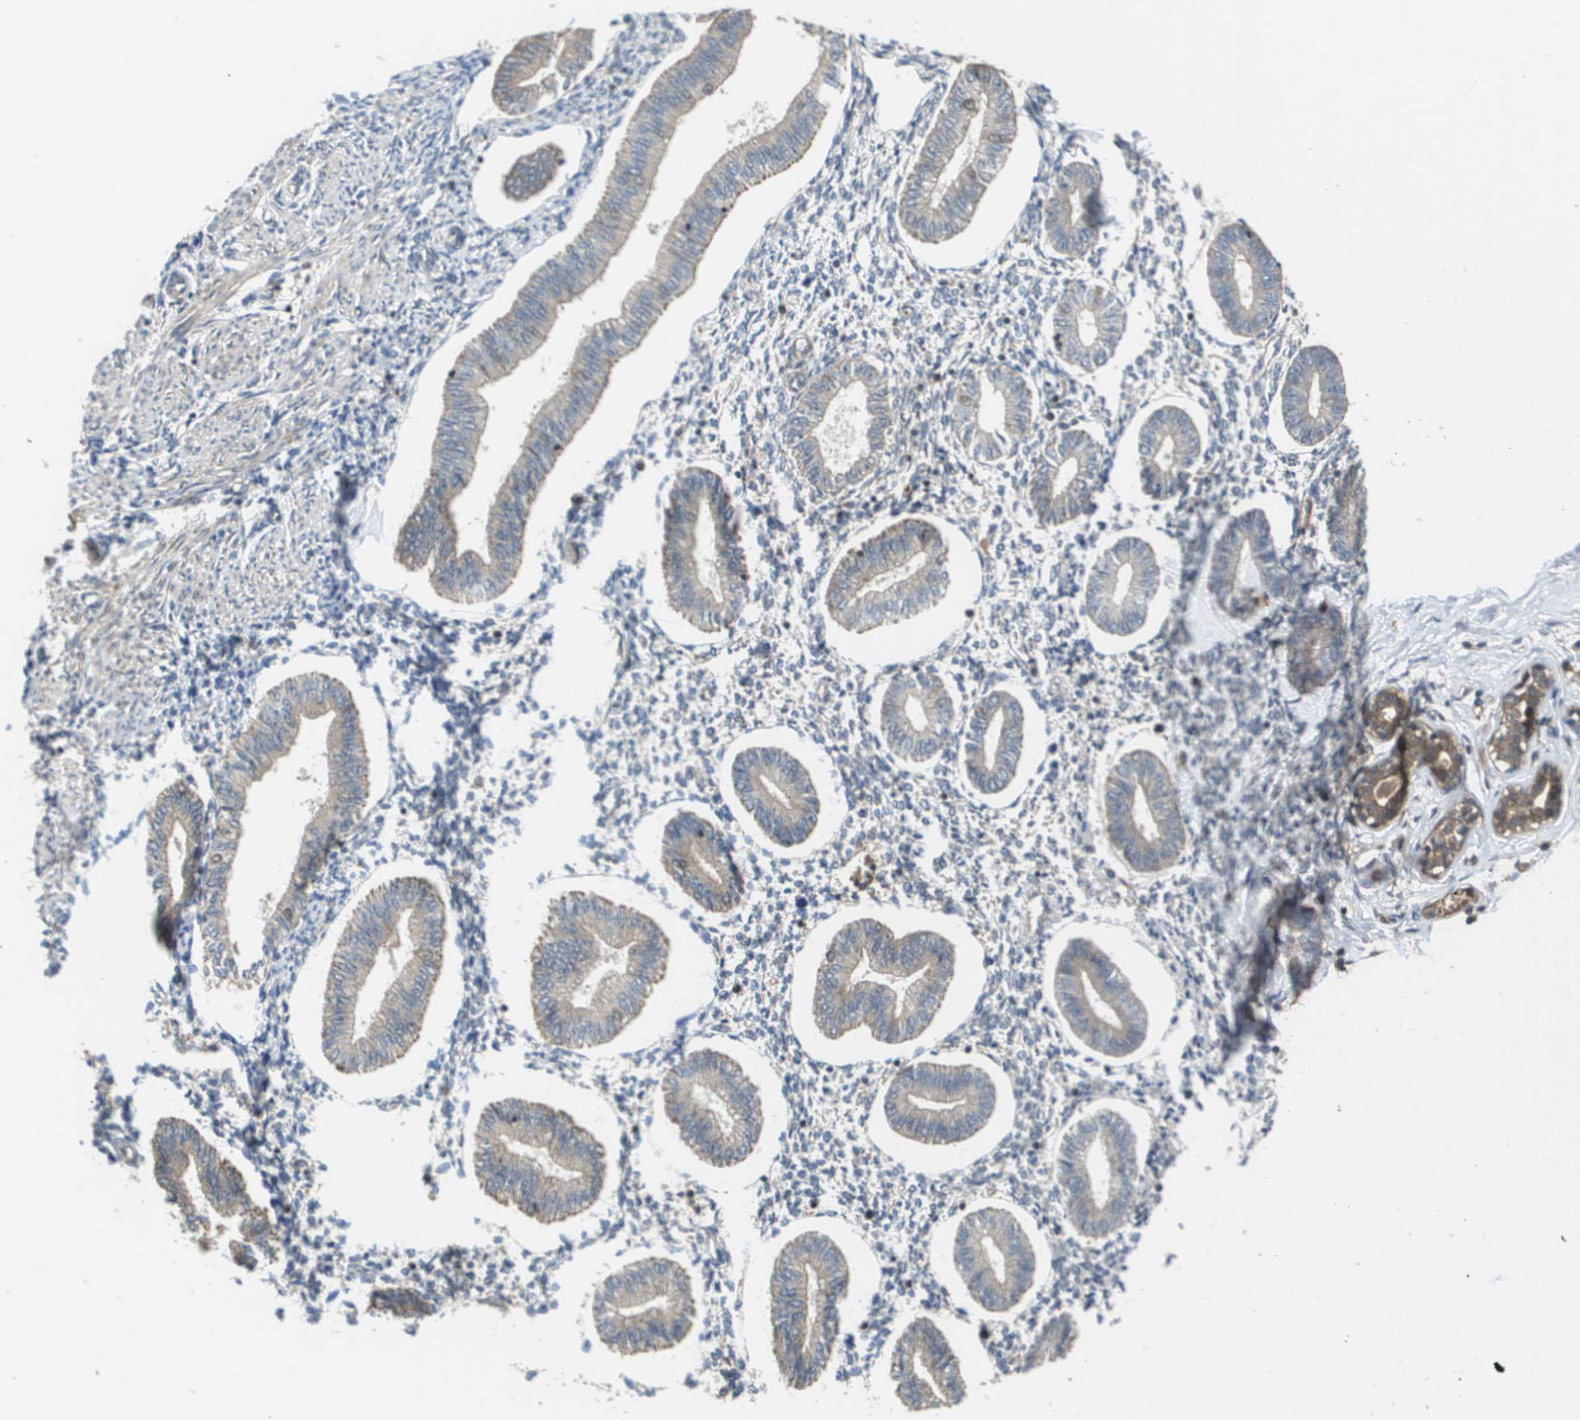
{"staining": {"intensity": "moderate", "quantity": "<25%", "location": "cytoplasmic/membranous"}, "tissue": "endometrium", "cell_type": "Cells in endometrial stroma", "image_type": "normal", "snomed": [{"axis": "morphology", "description": "Normal tissue, NOS"}, {"axis": "topography", "description": "Endometrium"}], "caption": "About <25% of cells in endometrial stroma in unremarkable human endometrium show moderate cytoplasmic/membranous protein staining as visualized by brown immunohistochemical staining.", "gene": "RBM38", "patient": {"sex": "female", "age": 50}}